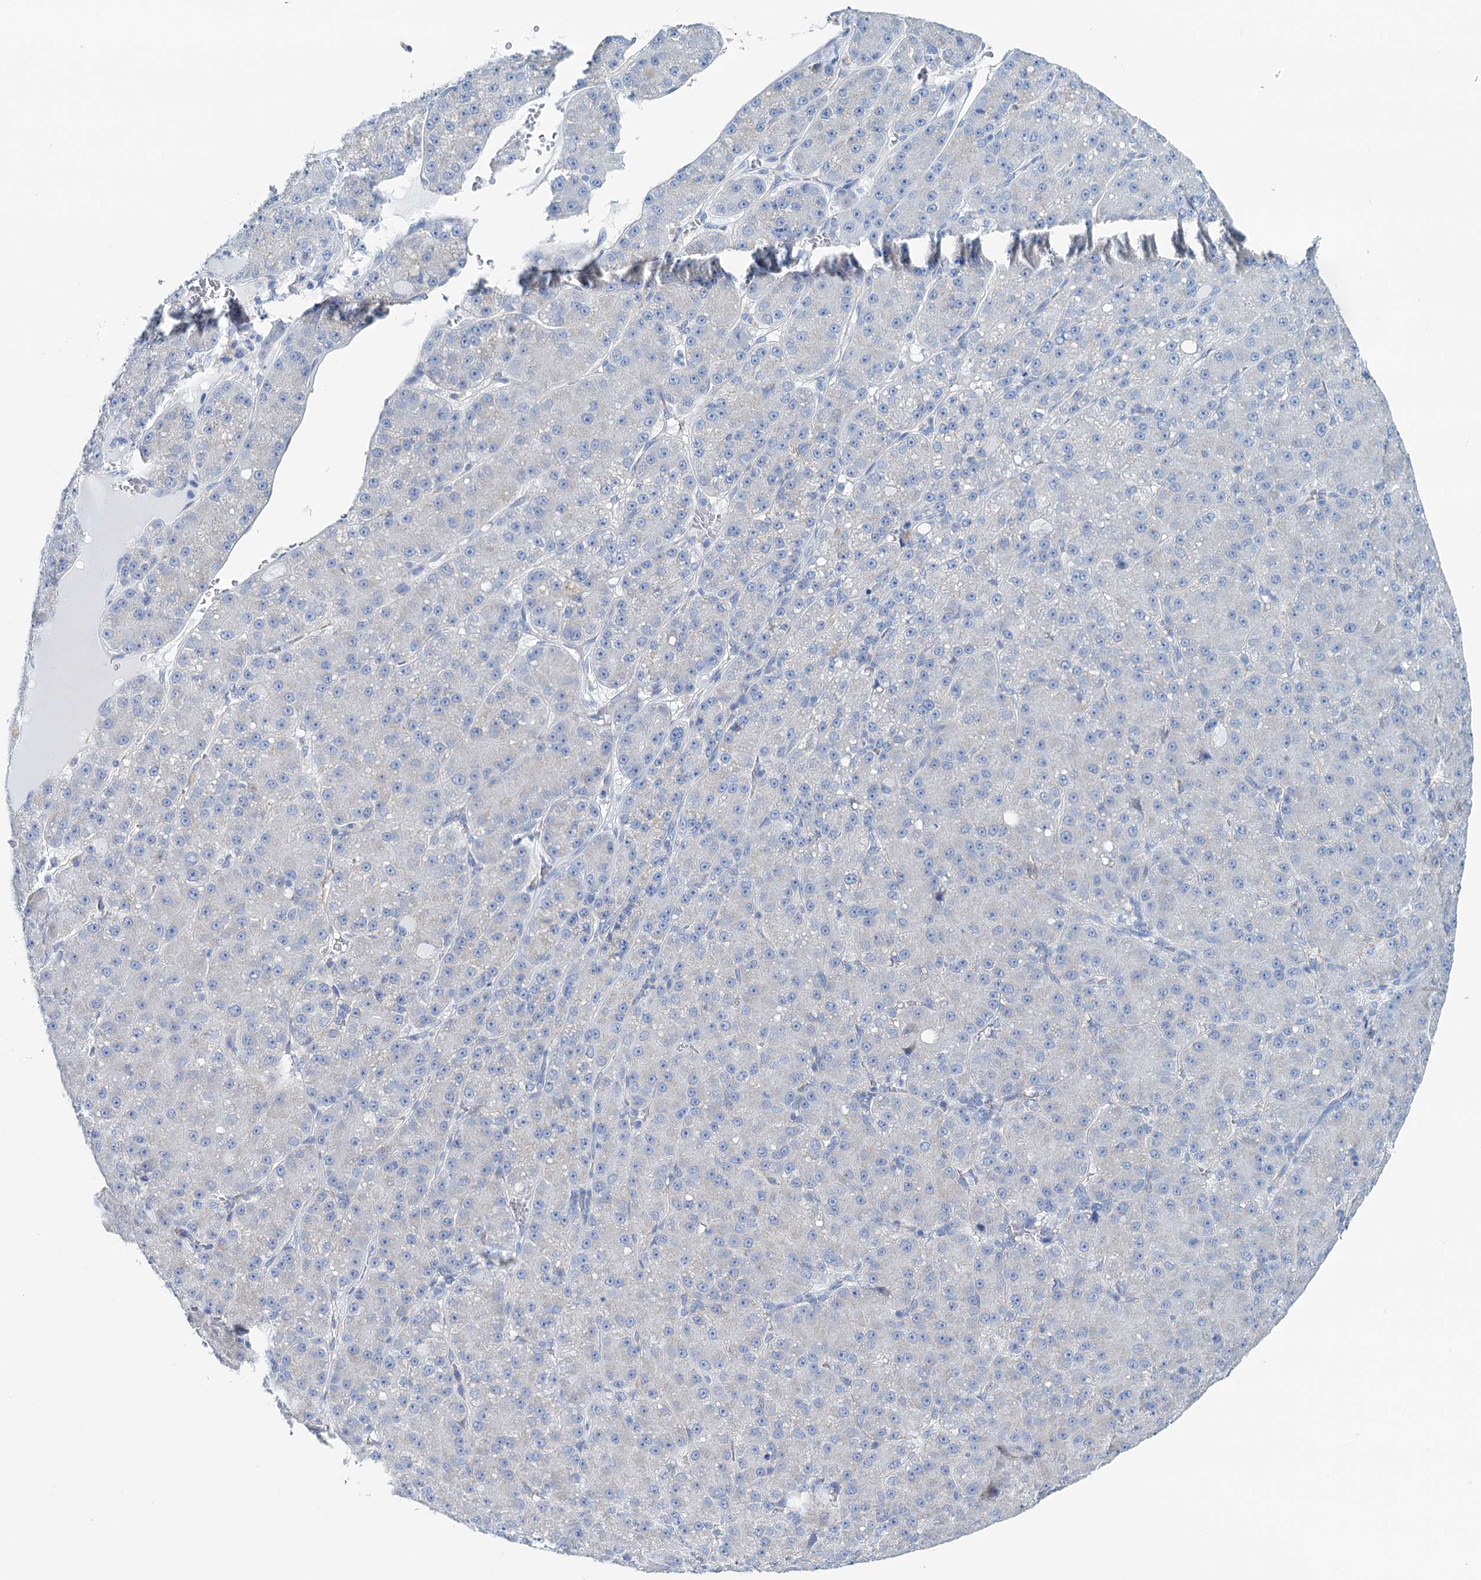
{"staining": {"intensity": "negative", "quantity": "none", "location": "none"}, "tissue": "liver cancer", "cell_type": "Tumor cells", "image_type": "cancer", "snomed": [{"axis": "morphology", "description": "Carcinoma, Hepatocellular, NOS"}, {"axis": "topography", "description": "Liver"}], "caption": "High magnification brightfield microscopy of liver hepatocellular carcinoma stained with DAB (3,3'-diaminobenzidine) (brown) and counterstained with hematoxylin (blue): tumor cells show no significant staining.", "gene": "SLC1A3", "patient": {"sex": "male", "age": 67}}